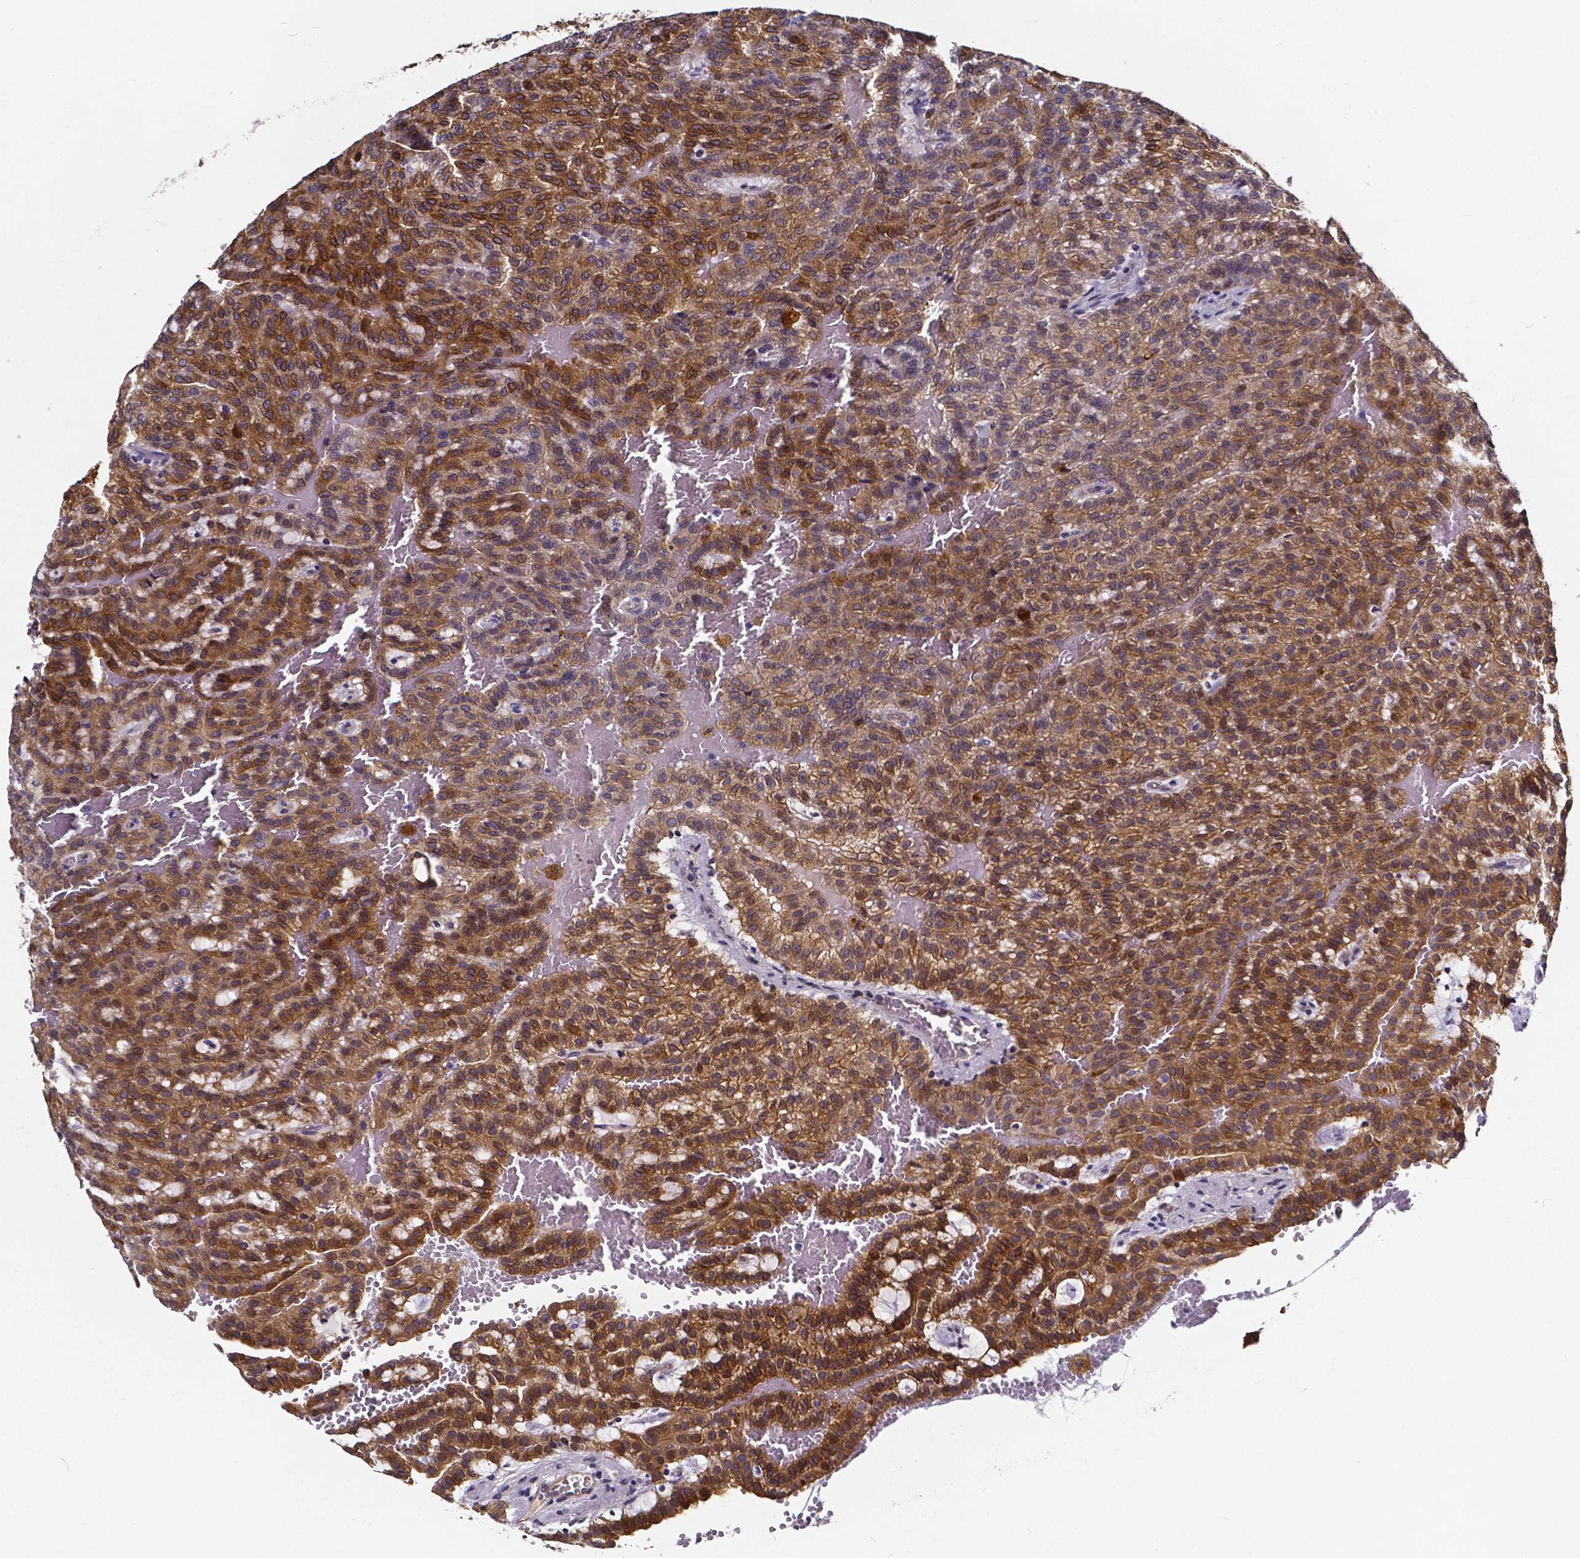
{"staining": {"intensity": "strong", "quantity": "25%-75%", "location": "cytoplasmic/membranous"}, "tissue": "renal cancer", "cell_type": "Tumor cells", "image_type": "cancer", "snomed": [{"axis": "morphology", "description": "Adenocarcinoma, NOS"}, {"axis": "topography", "description": "Kidney"}], "caption": "IHC staining of renal cancer, which exhibits high levels of strong cytoplasmic/membranous expression in about 25%-75% of tumor cells indicating strong cytoplasmic/membranous protein staining. The staining was performed using DAB (3,3'-diaminobenzidine) (brown) for protein detection and nuclei were counterstained in hematoxylin (blue).", "gene": "SOWAHA", "patient": {"sex": "male", "age": 63}}